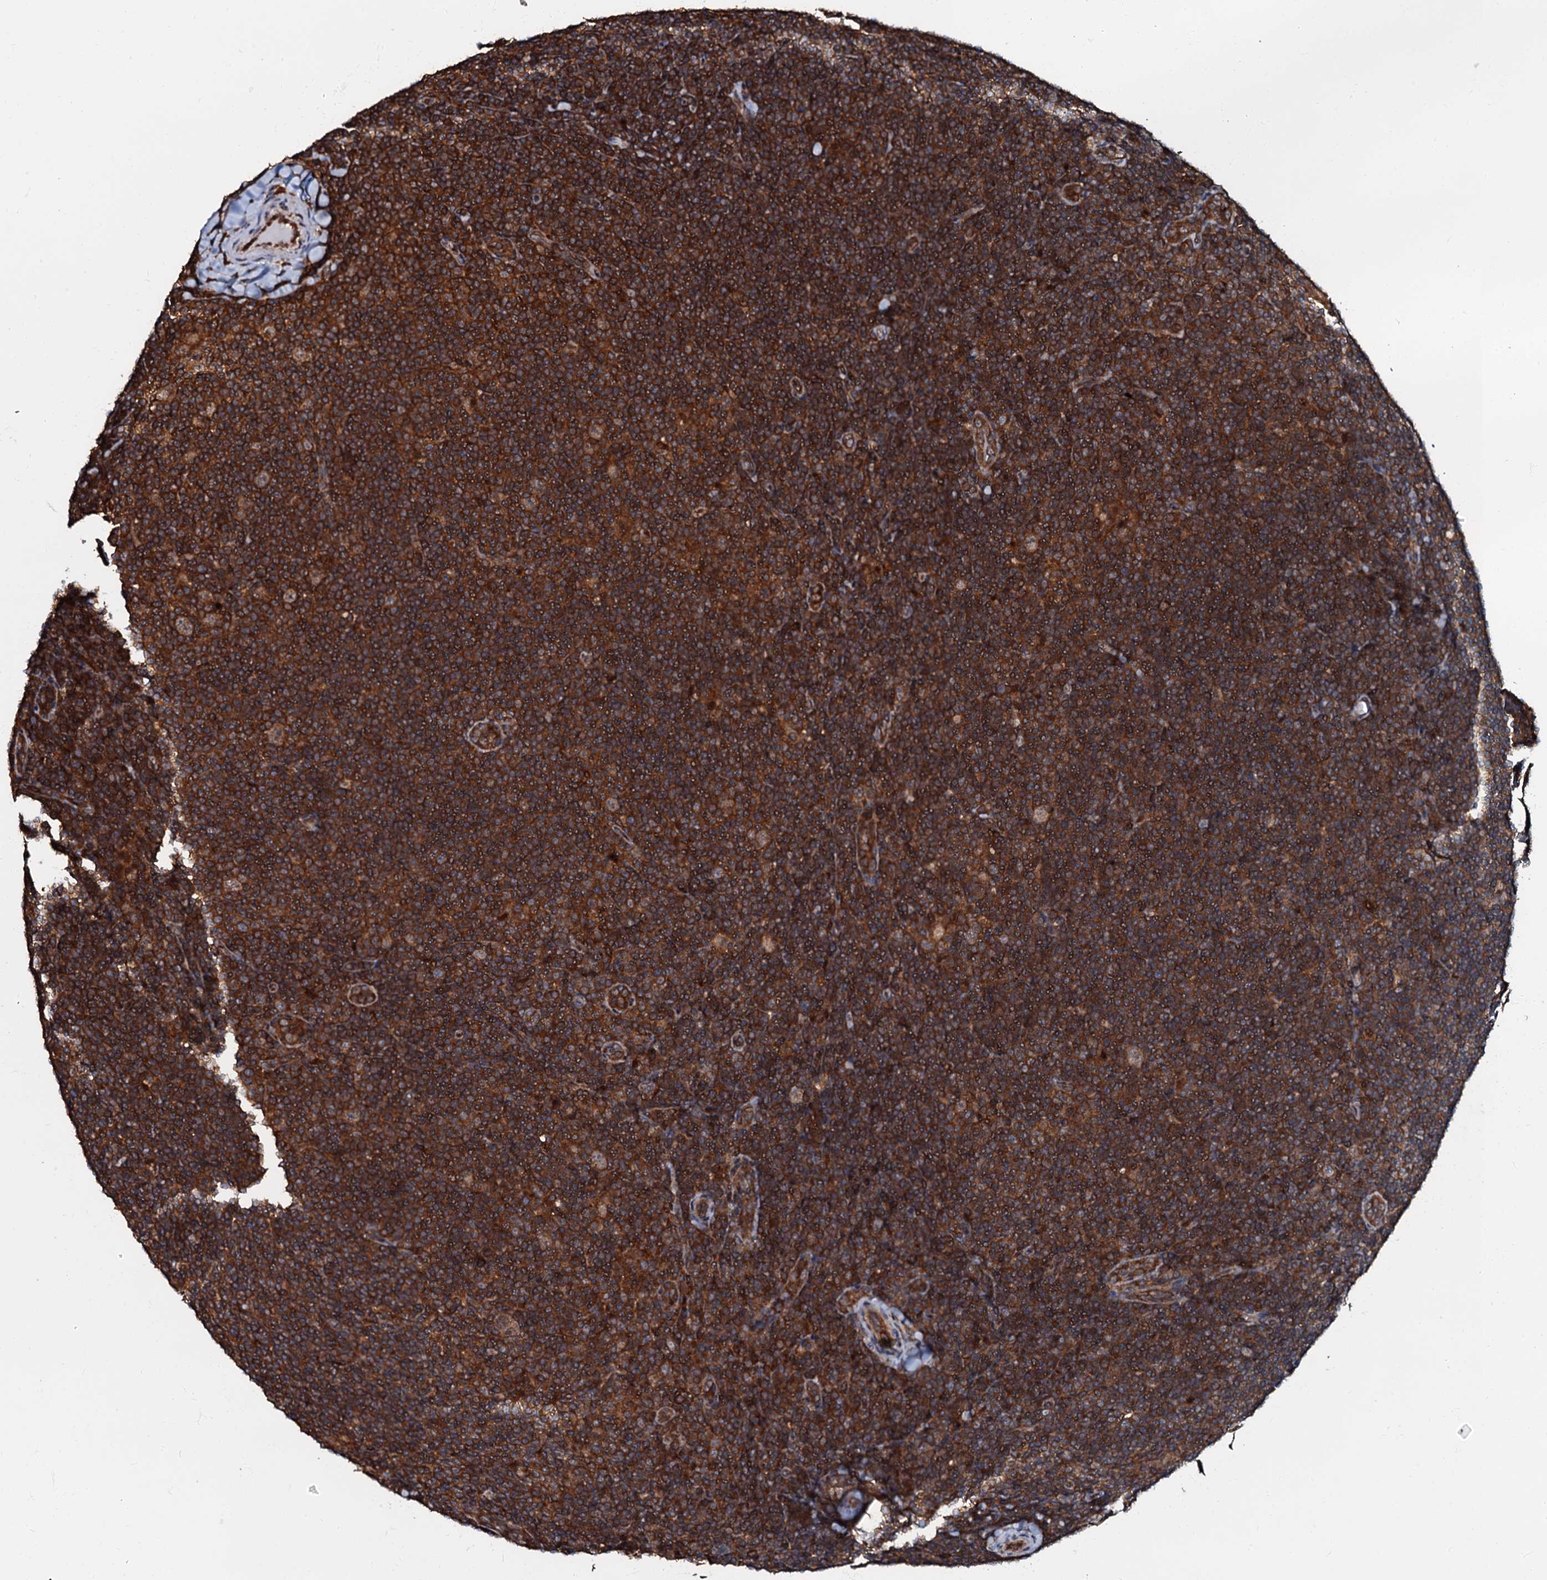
{"staining": {"intensity": "weak", "quantity": ">75%", "location": "cytoplasmic/membranous"}, "tissue": "lymphoma", "cell_type": "Tumor cells", "image_type": "cancer", "snomed": [{"axis": "morphology", "description": "Hodgkin's disease, NOS"}, {"axis": "topography", "description": "Lymph node"}], "caption": "An immunohistochemistry (IHC) image of neoplastic tissue is shown. Protein staining in brown labels weak cytoplasmic/membranous positivity in Hodgkin's disease within tumor cells. (DAB (3,3'-diaminobenzidine) IHC, brown staining for protein, blue staining for nuclei).", "gene": "OSBP", "patient": {"sex": "female", "age": 57}}